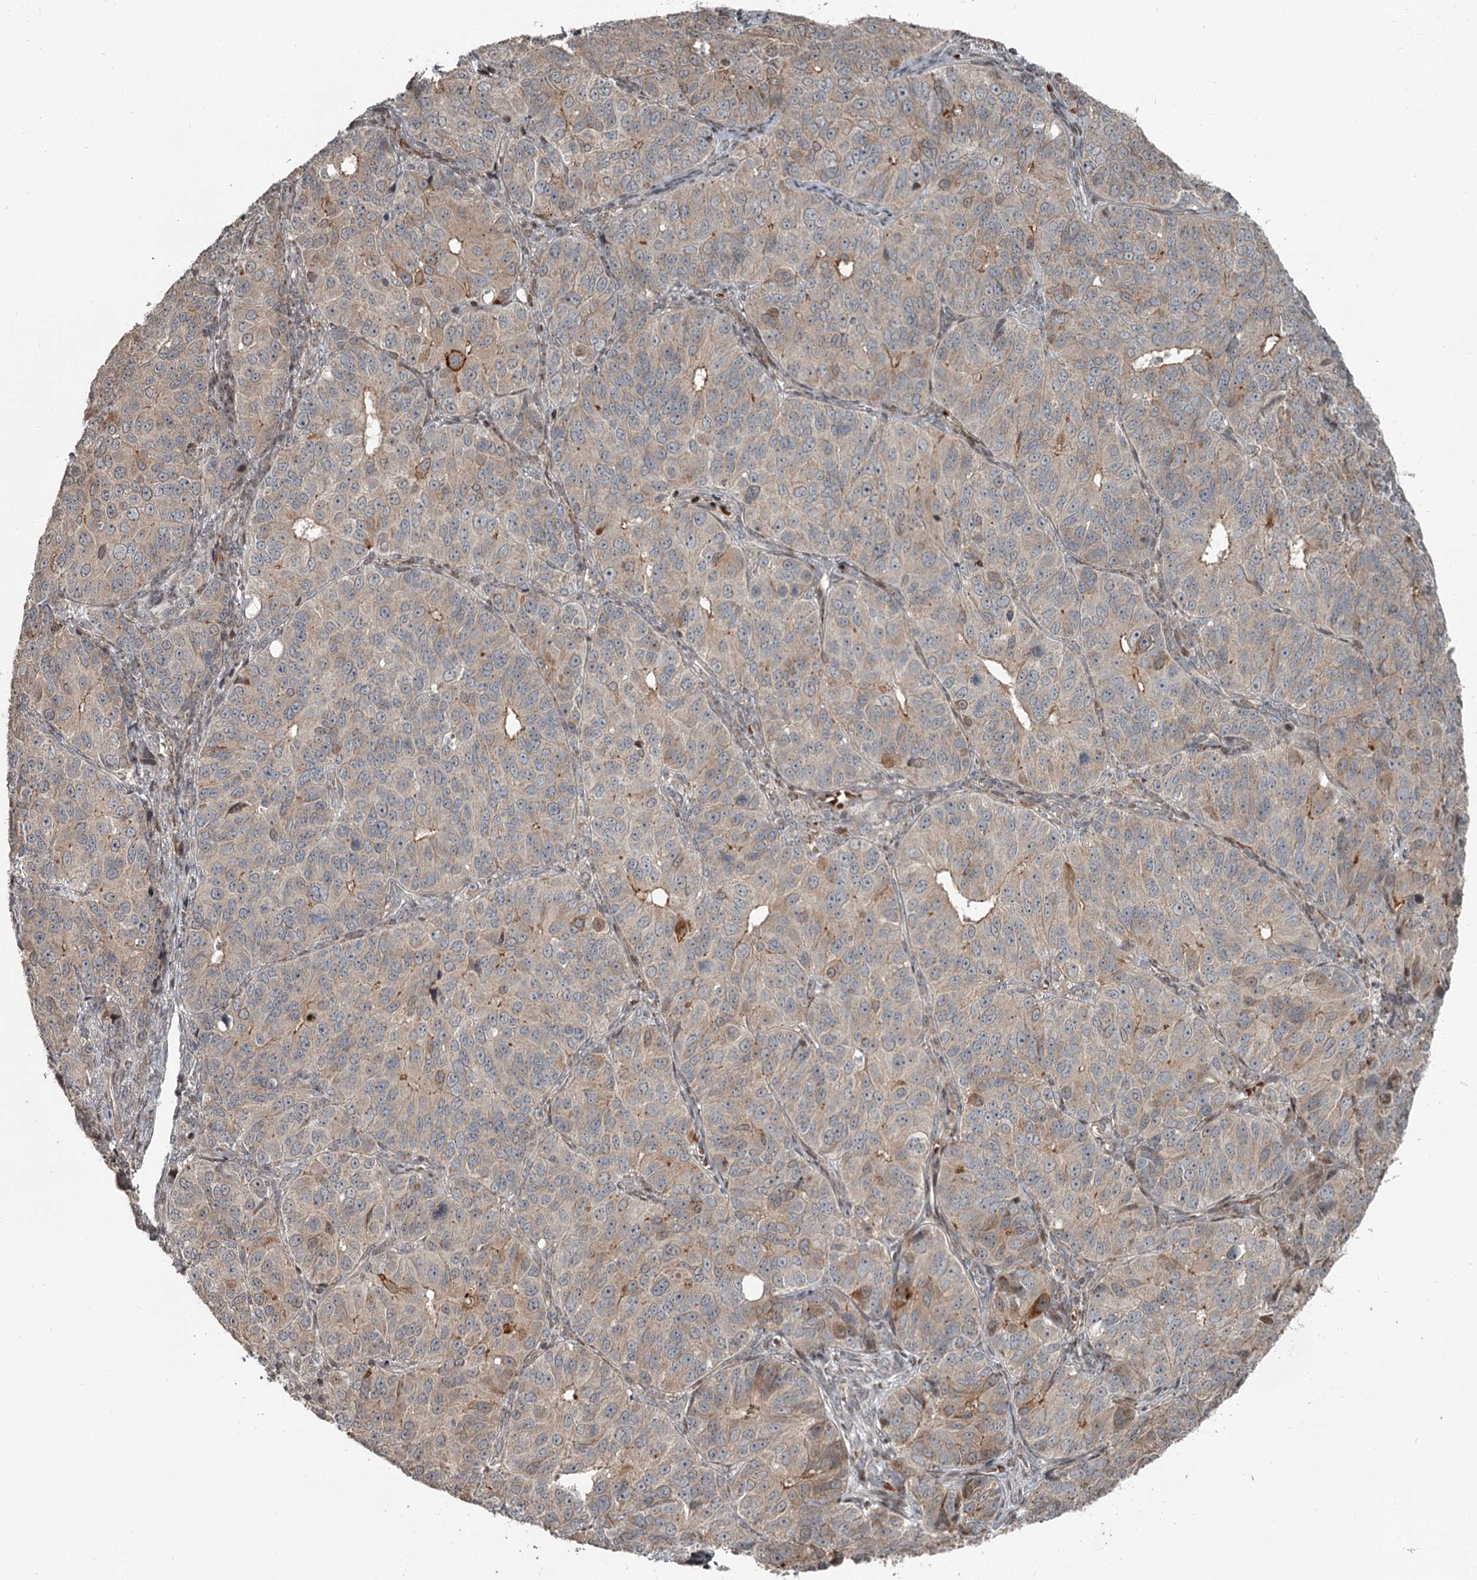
{"staining": {"intensity": "weak", "quantity": "25%-75%", "location": "cytoplasmic/membranous"}, "tissue": "ovarian cancer", "cell_type": "Tumor cells", "image_type": "cancer", "snomed": [{"axis": "morphology", "description": "Carcinoma, endometroid"}, {"axis": "topography", "description": "Ovary"}], "caption": "Ovarian endometroid carcinoma stained with immunohistochemistry (IHC) displays weak cytoplasmic/membranous positivity in about 25%-75% of tumor cells.", "gene": "RASSF8", "patient": {"sex": "female", "age": 51}}